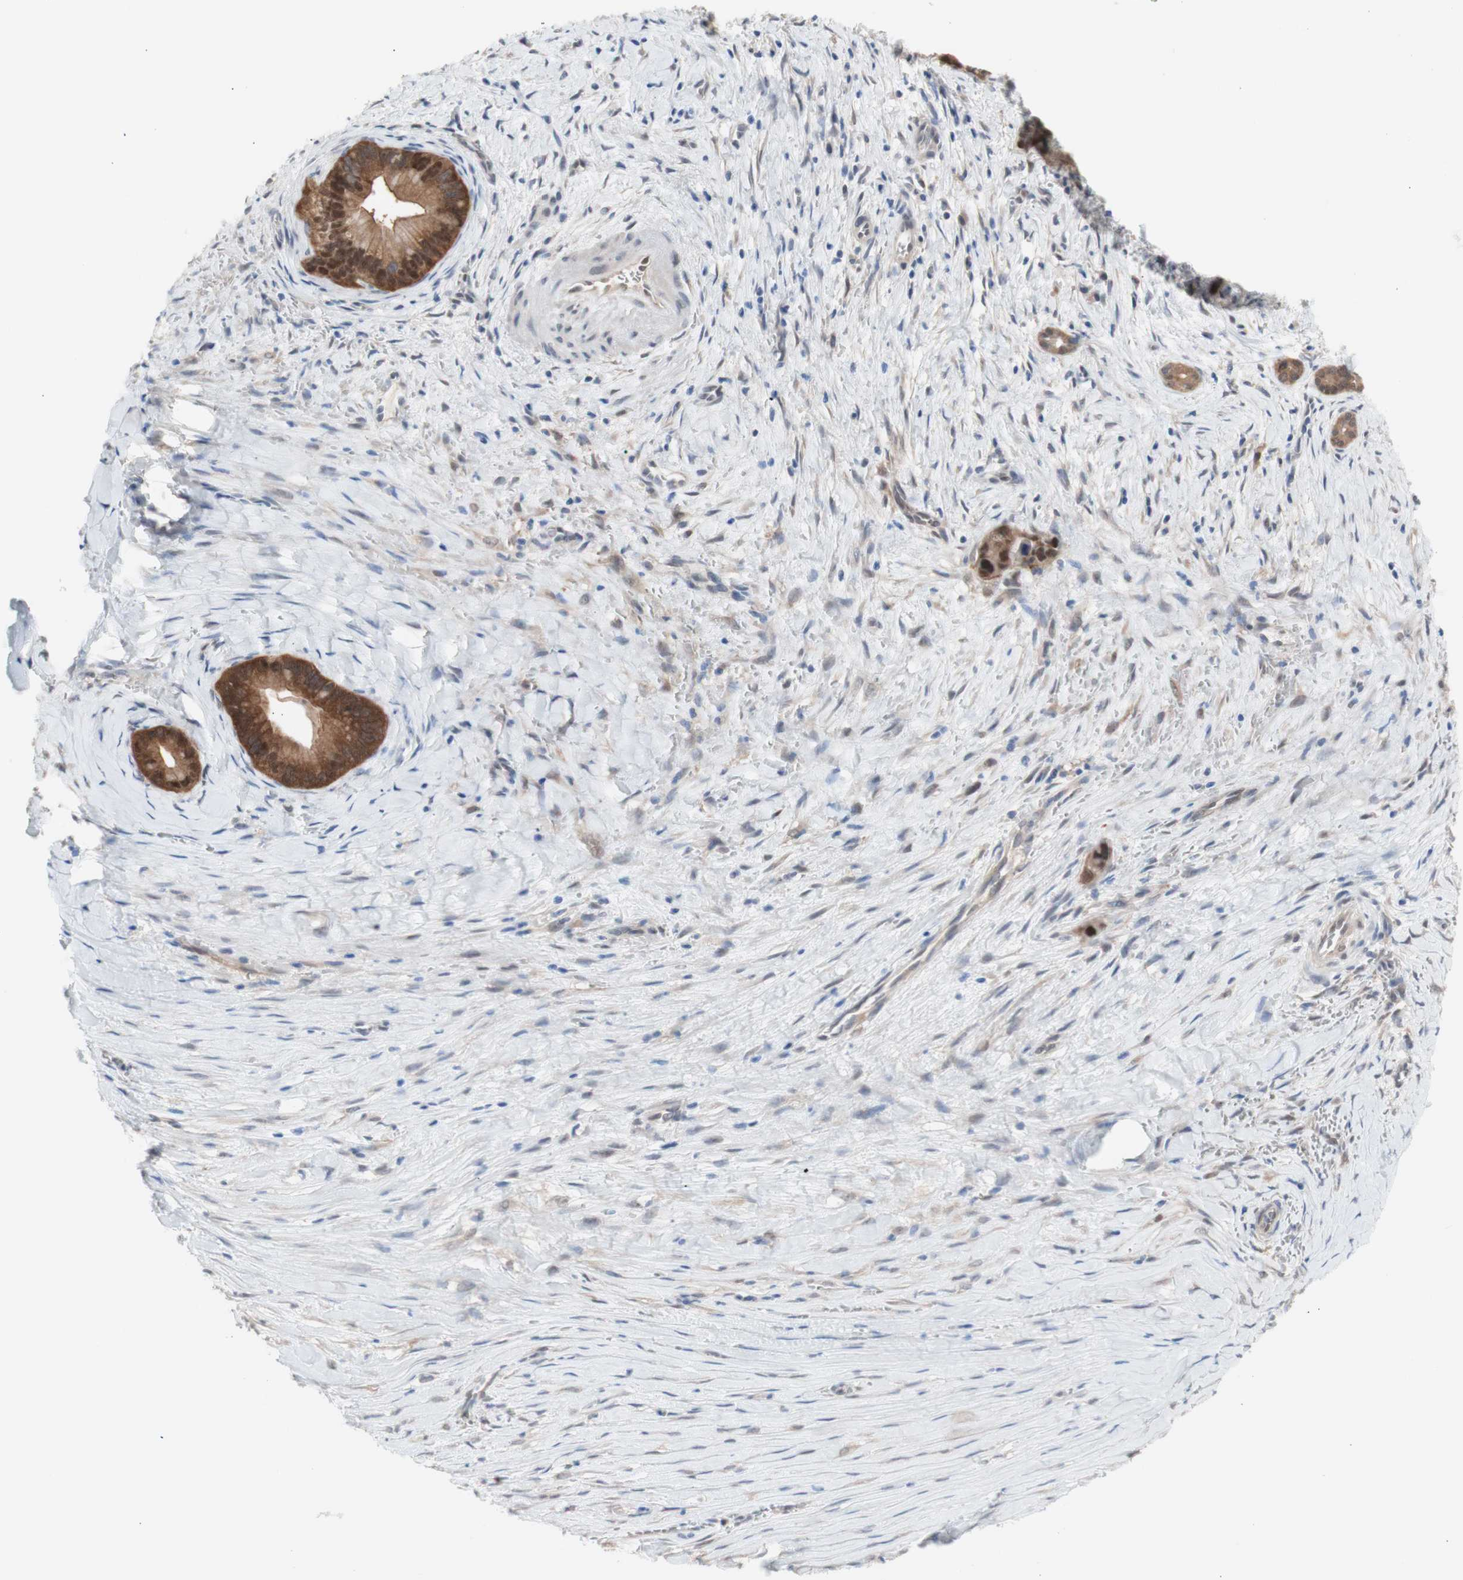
{"staining": {"intensity": "moderate", "quantity": ">75%", "location": "cytoplasmic/membranous,nuclear"}, "tissue": "liver cancer", "cell_type": "Tumor cells", "image_type": "cancer", "snomed": [{"axis": "morphology", "description": "Cholangiocarcinoma"}, {"axis": "topography", "description": "Liver"}], "caption": "Liver cholangiocarcinoma tissue shows moderate cytoplasmic/membranous and nuclear staining in approximately >75% of tumor cells (Brightfield microscopy of DAB IHC at high magnification).", "gene": "PRMT5", "patient": {"sex": "female", "age": 55}}